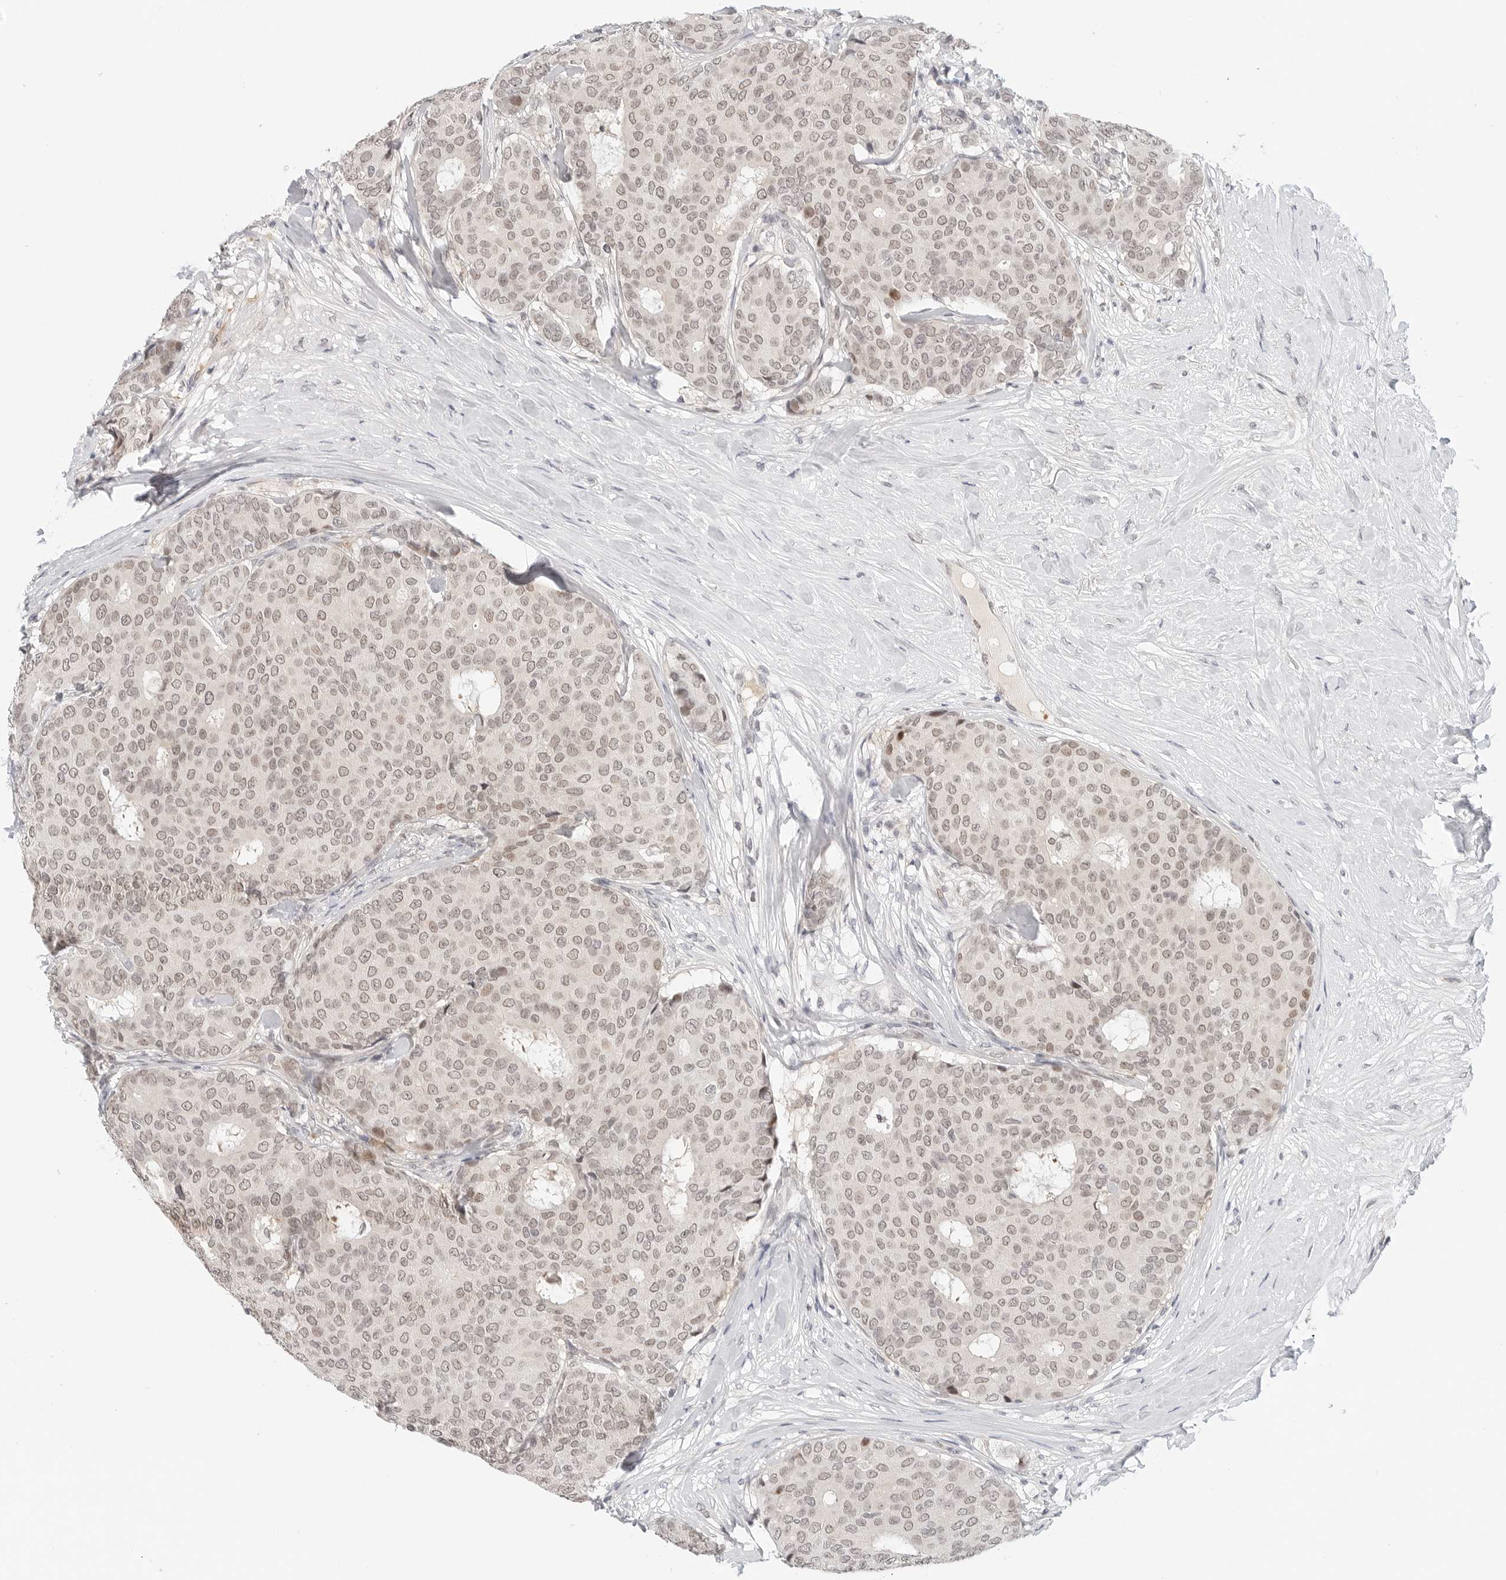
{"staining": {"intensity": "weak", "quantity": ">75%", "location": "nuclear"}, "tissue": "breast cancer", "cell_type": "Tumor cells", "image_type": "cancer", "snomed": [{"axis": "morphology", "description": "Duct carcinoma"}, {"axis": "topography", "description": "Breast"}], "caption": "Infiltrating ductal carcinoma (breast) stained for a protein demonstrates weak nuclear positivity in tumor cells.", "gene": "TSEN2", "patient": {"sex": "female", "age": 75}}